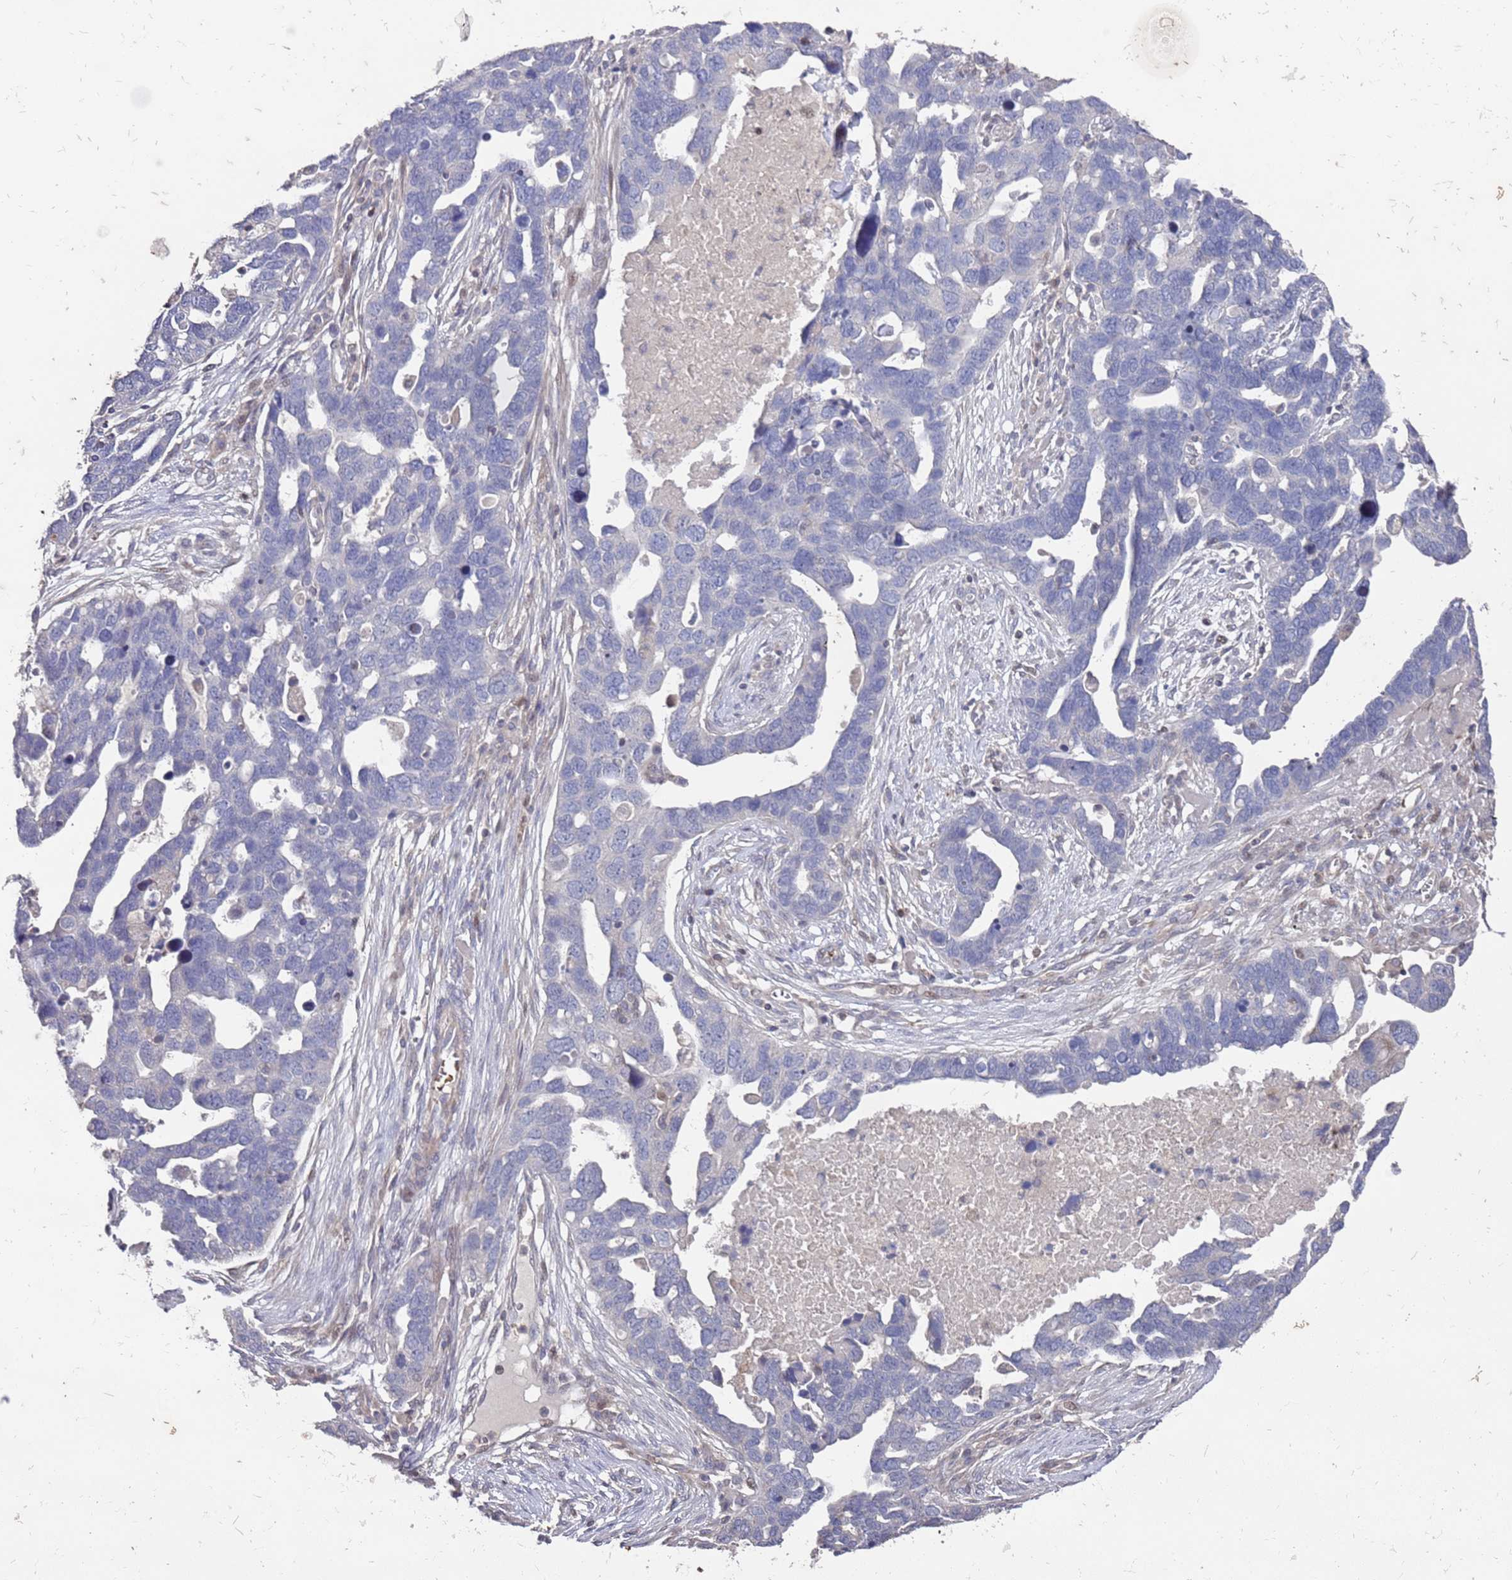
{"staining": {"intensity": "negative", "quantity": "none", "location": "none"}, "tissue": "ovarian cancer", "cell_type": "Tumor cells", "image_type": "cancer", "snomed": [{"axis": "morphology", "description": "Cystadenocarcinoma, serous, NOS"}, {"axis": "topography", "description": "Ovary"}], "caption": "An image of human serous cystadenocarcinoma (ovarian) is negative for staining in tumor cells.", "gene": "LACC1", "patient": {"sex": "female", "age": 54}}